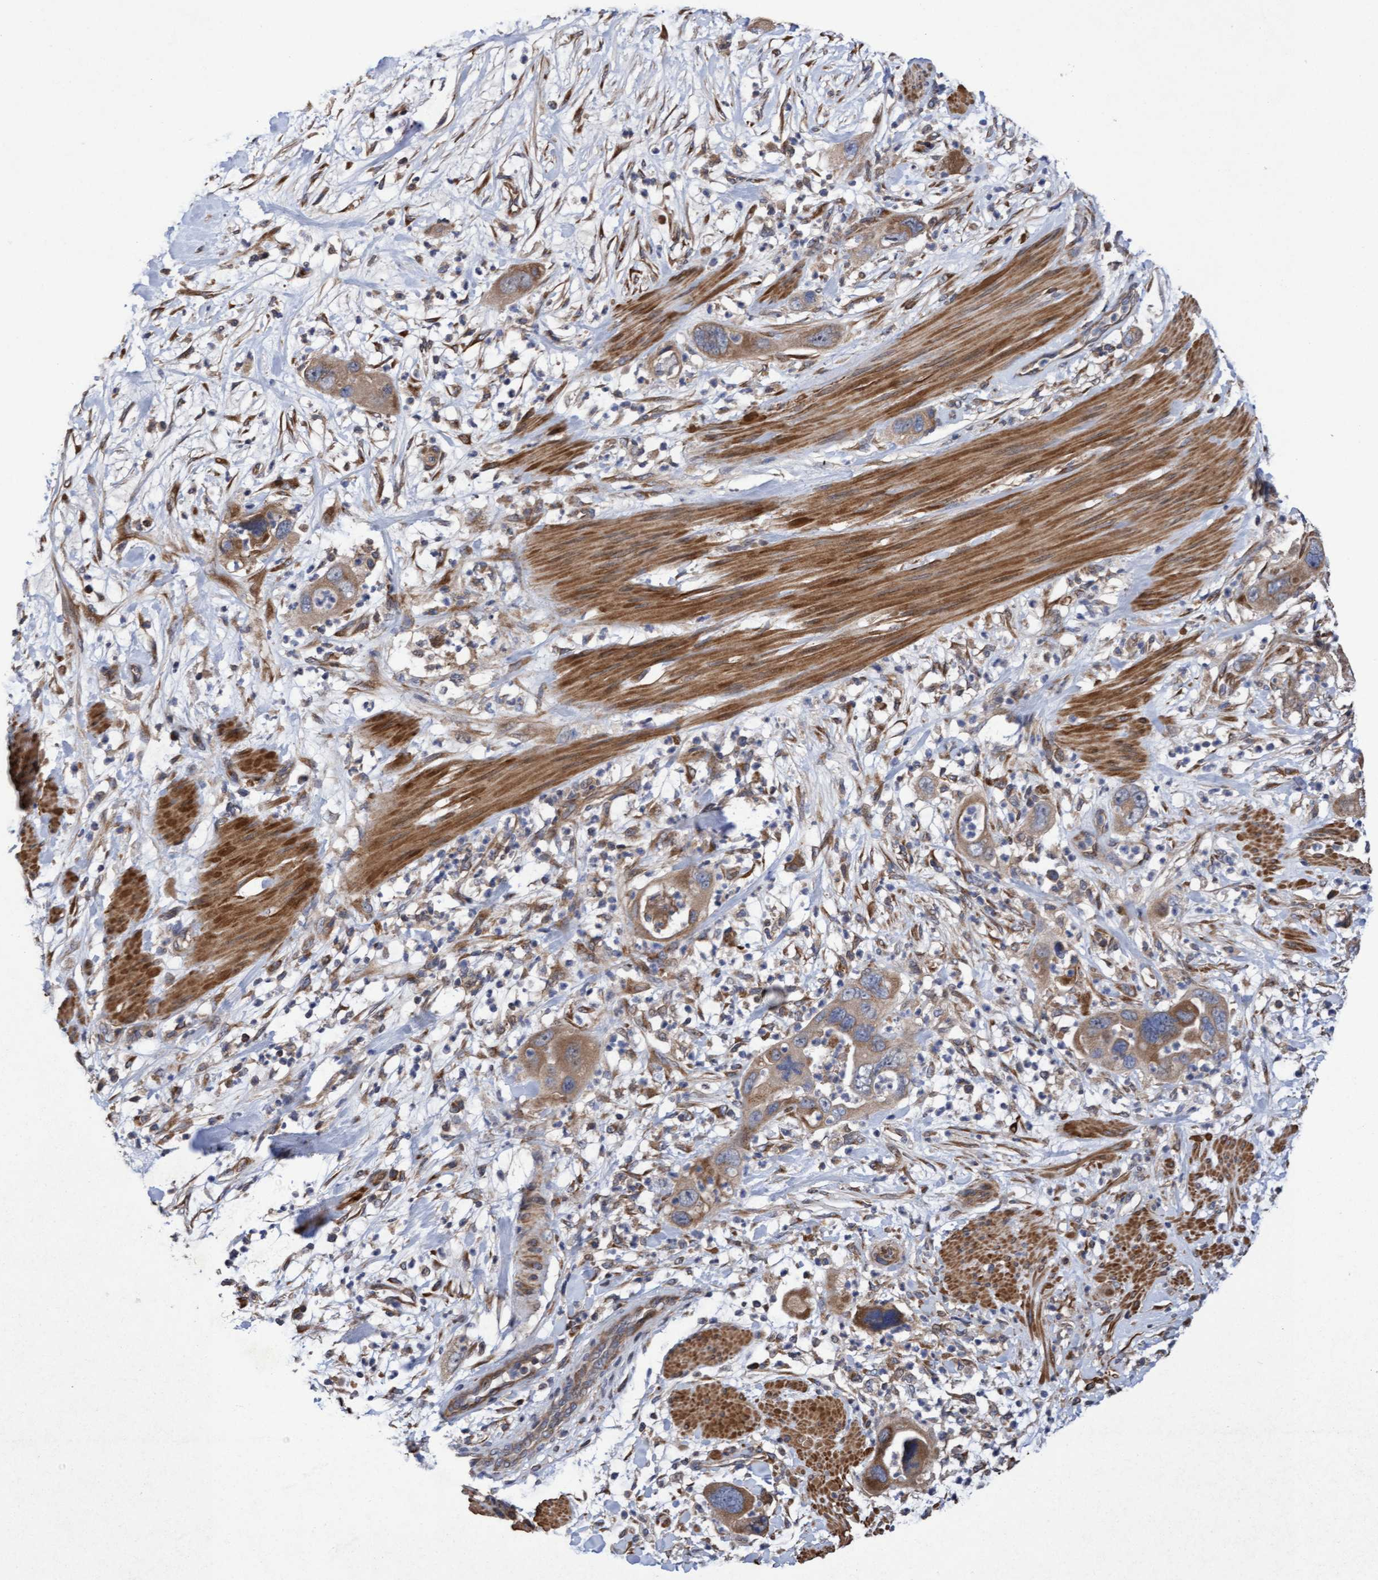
{"staining": {"intensity": "moderate", "quantity": ">75%", "location": "cytoplasmic/membranous"}, "tissue": "pancreatic cancer", "cell_type": "Tumor cells", "image_type": "cancer", "snomed": [{"axis": "morphology", "description": "Adenocarcinoma, NOS"}, {"axis": "topography", "description": "Pancreas"}], "caption": "Adenocarcinoma (pancreatic) was stained to show a protein in brown. There is medium levels of moderate cytoplasmic/membranous staining in about >75% of tumor cells.", "gene": "ELP5", "patient": {"sex": "female", "age": 71}}